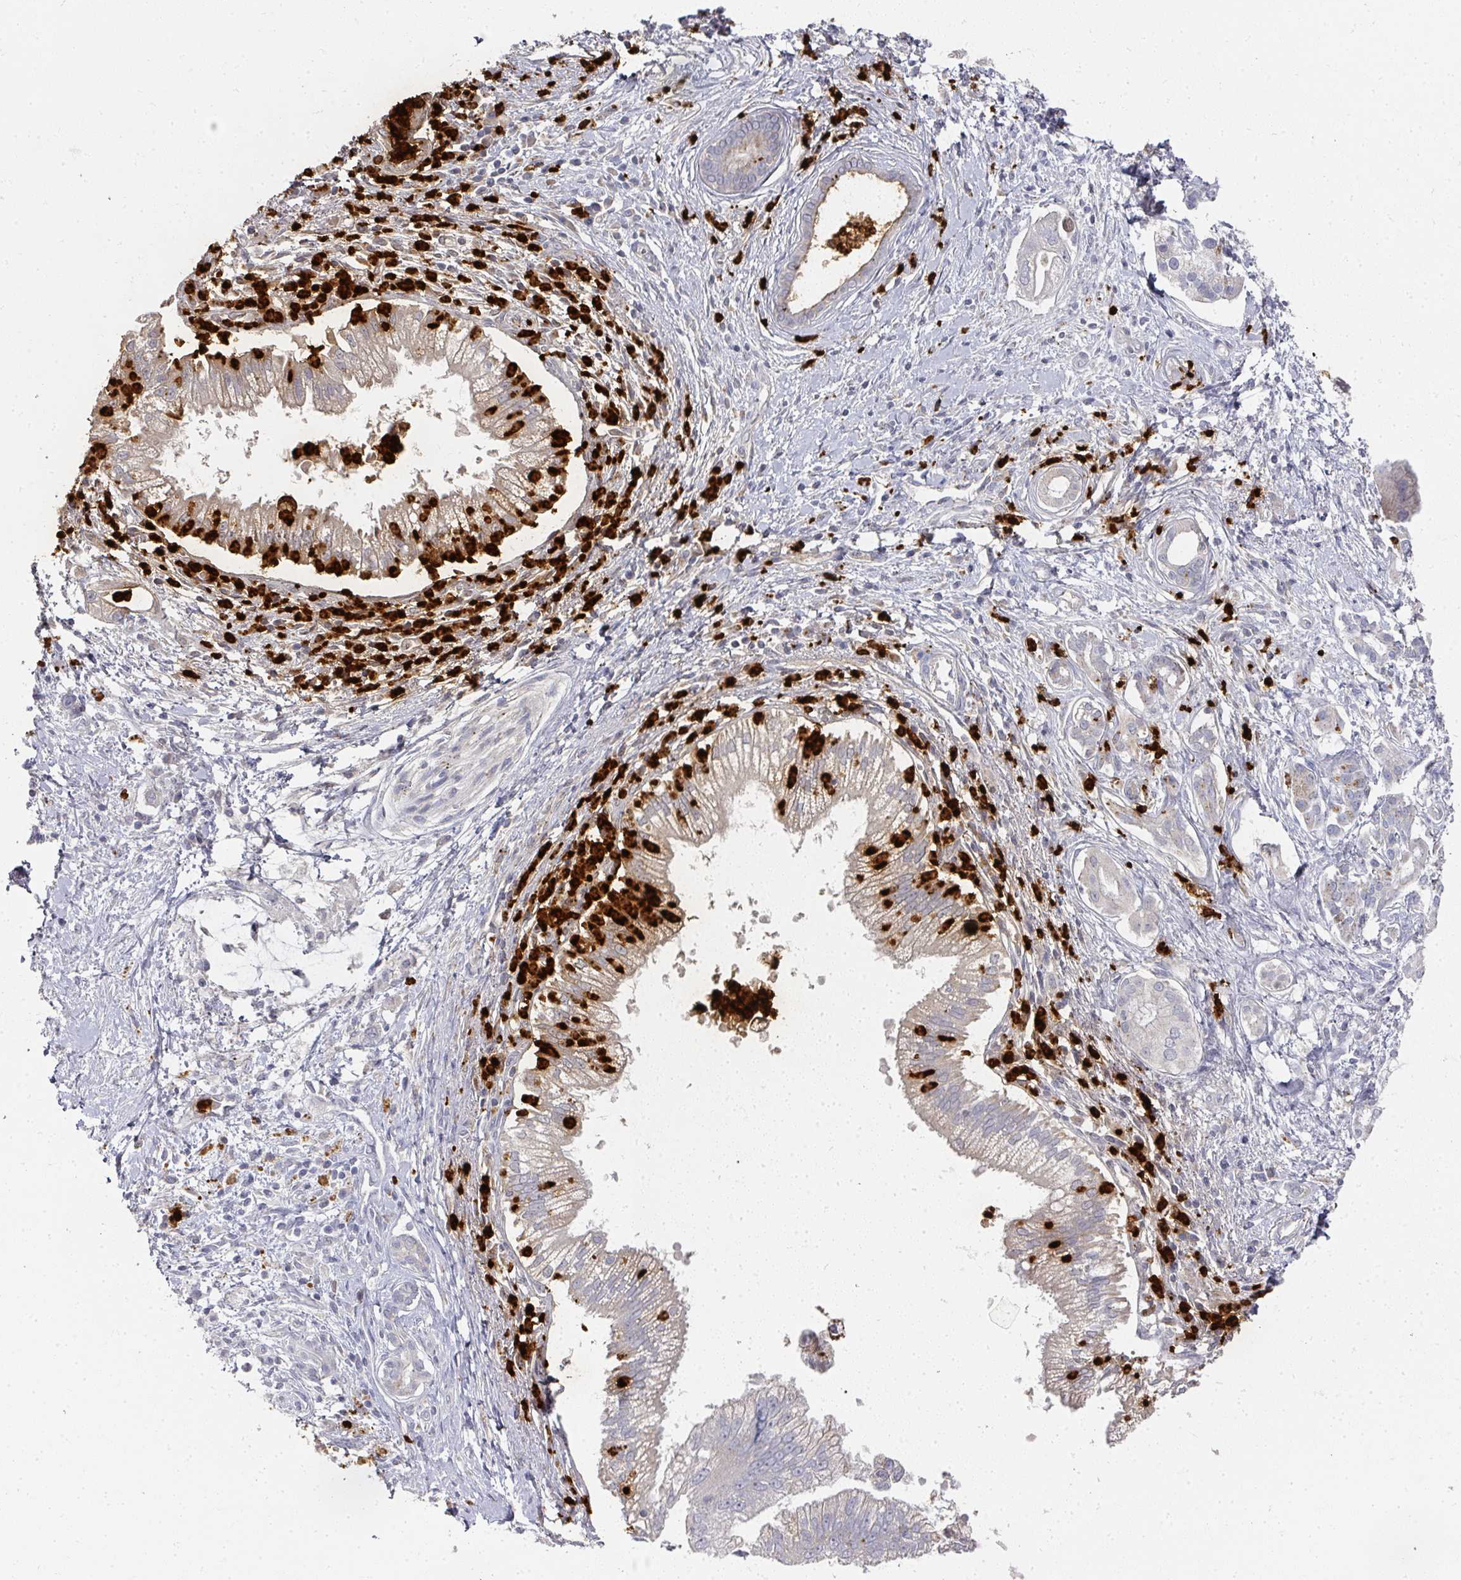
{"staining": {"intensity": "weak", "quantity": "<25%", "location": "cytoplasmic/membranous"}, "tissue": "pancreatic cancer", "cell_type": "Tumor cells", "image_type": "cancer", "snomed": [{"axis": "morphology", "description": "Adenocarcinoma, NOS"}, {"axis": "topography", "description": "Pancreas"}], "caption": "High power microscopy image of an IHC histopathology image of pancreatic cancer (adenocarcinoma), revealing no significant expression in tumor cells. The staining was performed using DAB to visualize the protein expression in brown, while the nuclei were stained in blue with hematoxylin (Magnification: 20x).", "gene": "CAMP", "patient": {"sex": "male", "age": 70}}